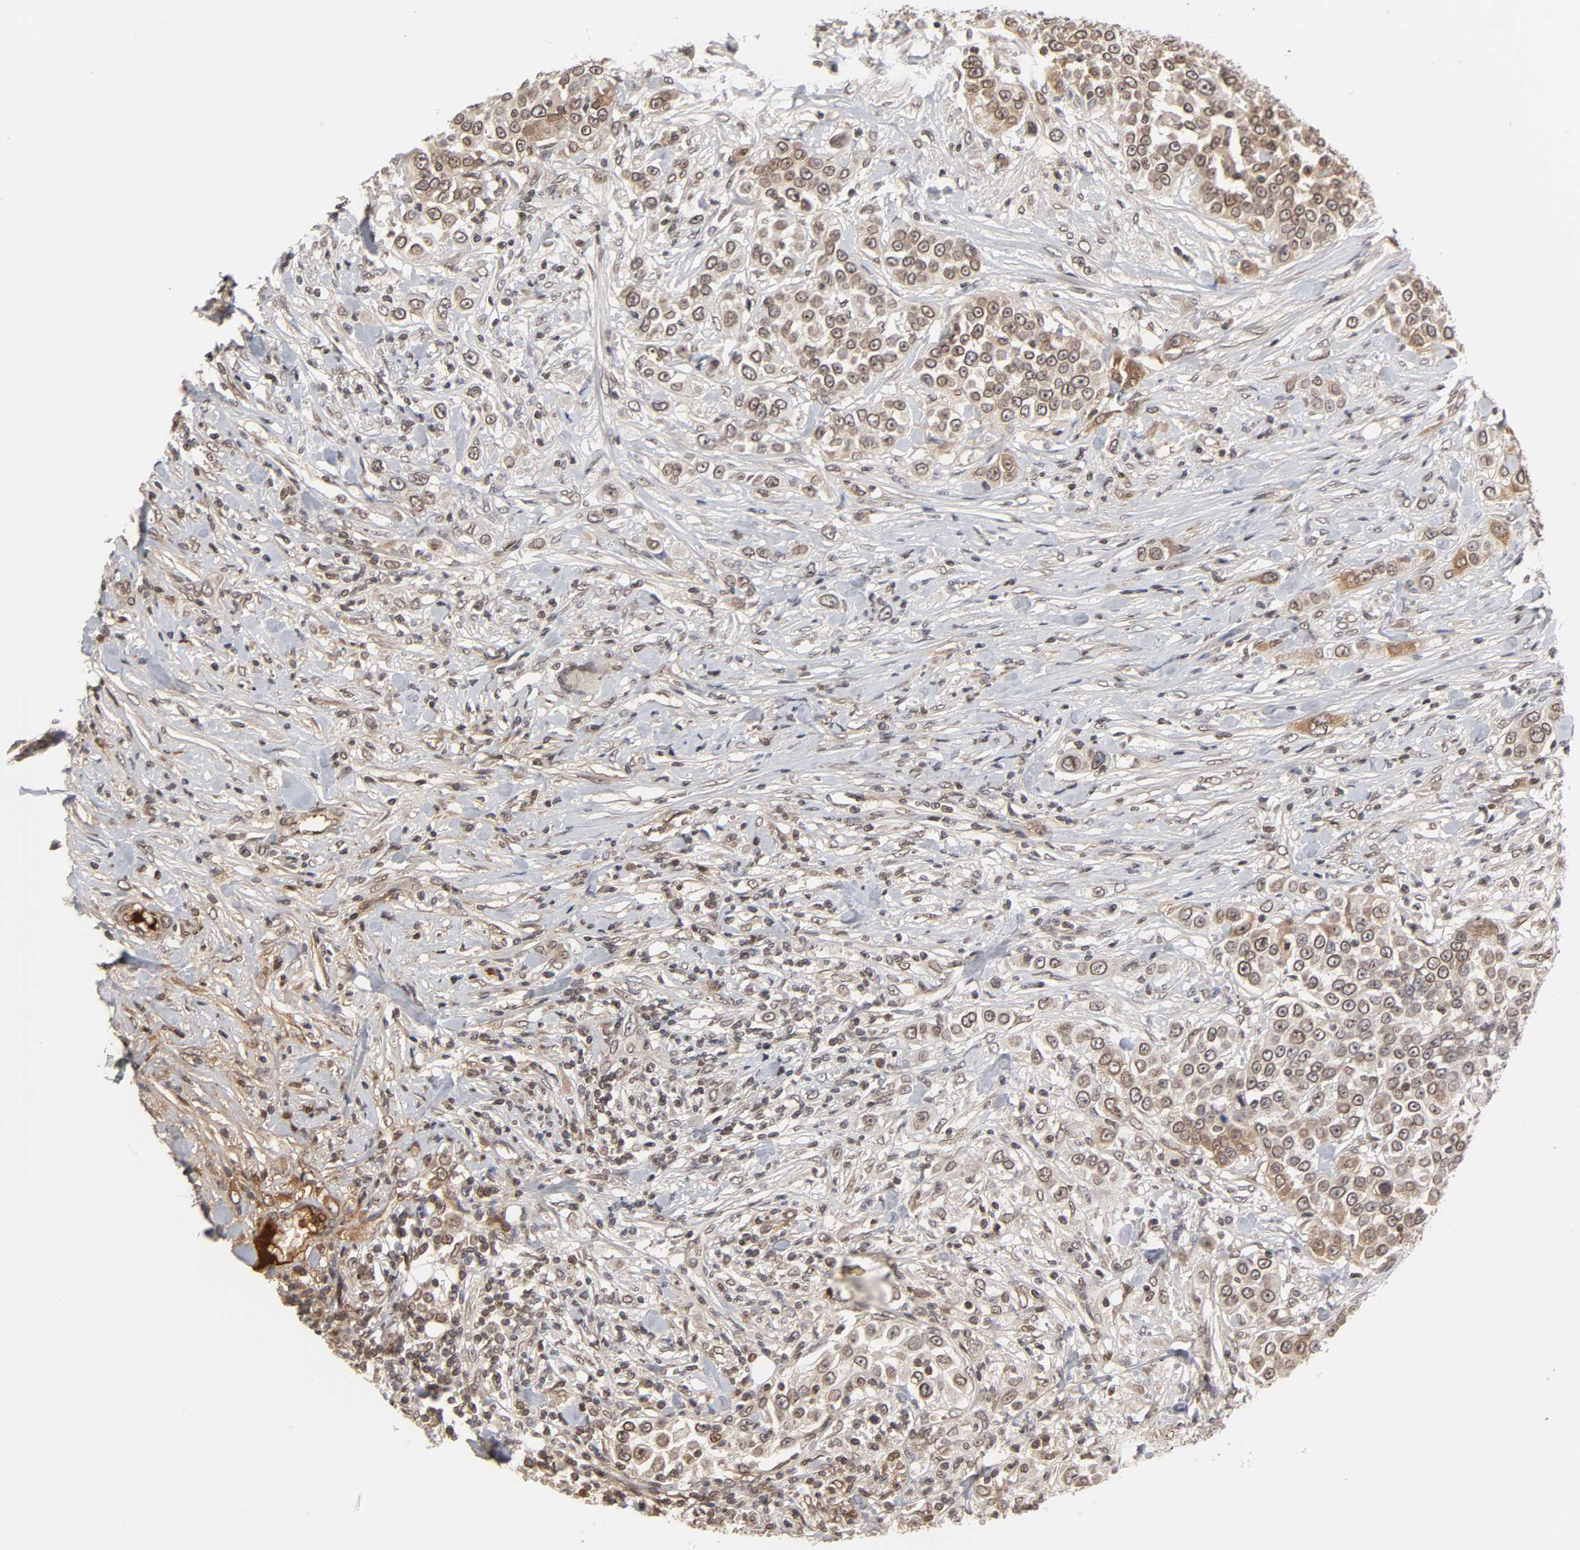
{"staining": {"intensity": "moderate", "quantity": ">75%", "location": "cytoplasmic/membranous,nuclear"}, "tissue": "urothelial cancer", "cell_type": "Tumor cells", "image_type": "cancer", "snomed": [{"axis": "morphology", "description": "Urothelial carcinoma, High grade"}, {"axis": "topography", "description": "Urinary bladder"}], "caption": "This photomicrograph displays urothelial carcinoma (high-grade) stained with immunohistochemistry to label a protein in brown. The cytoplasmic/membranous and nuclear of tumor cells show moderate positivity for the protein. Nuclei are counter-stained blue.", "gene": "CPN2", "patient": {"sex": "female", "age": 80}}